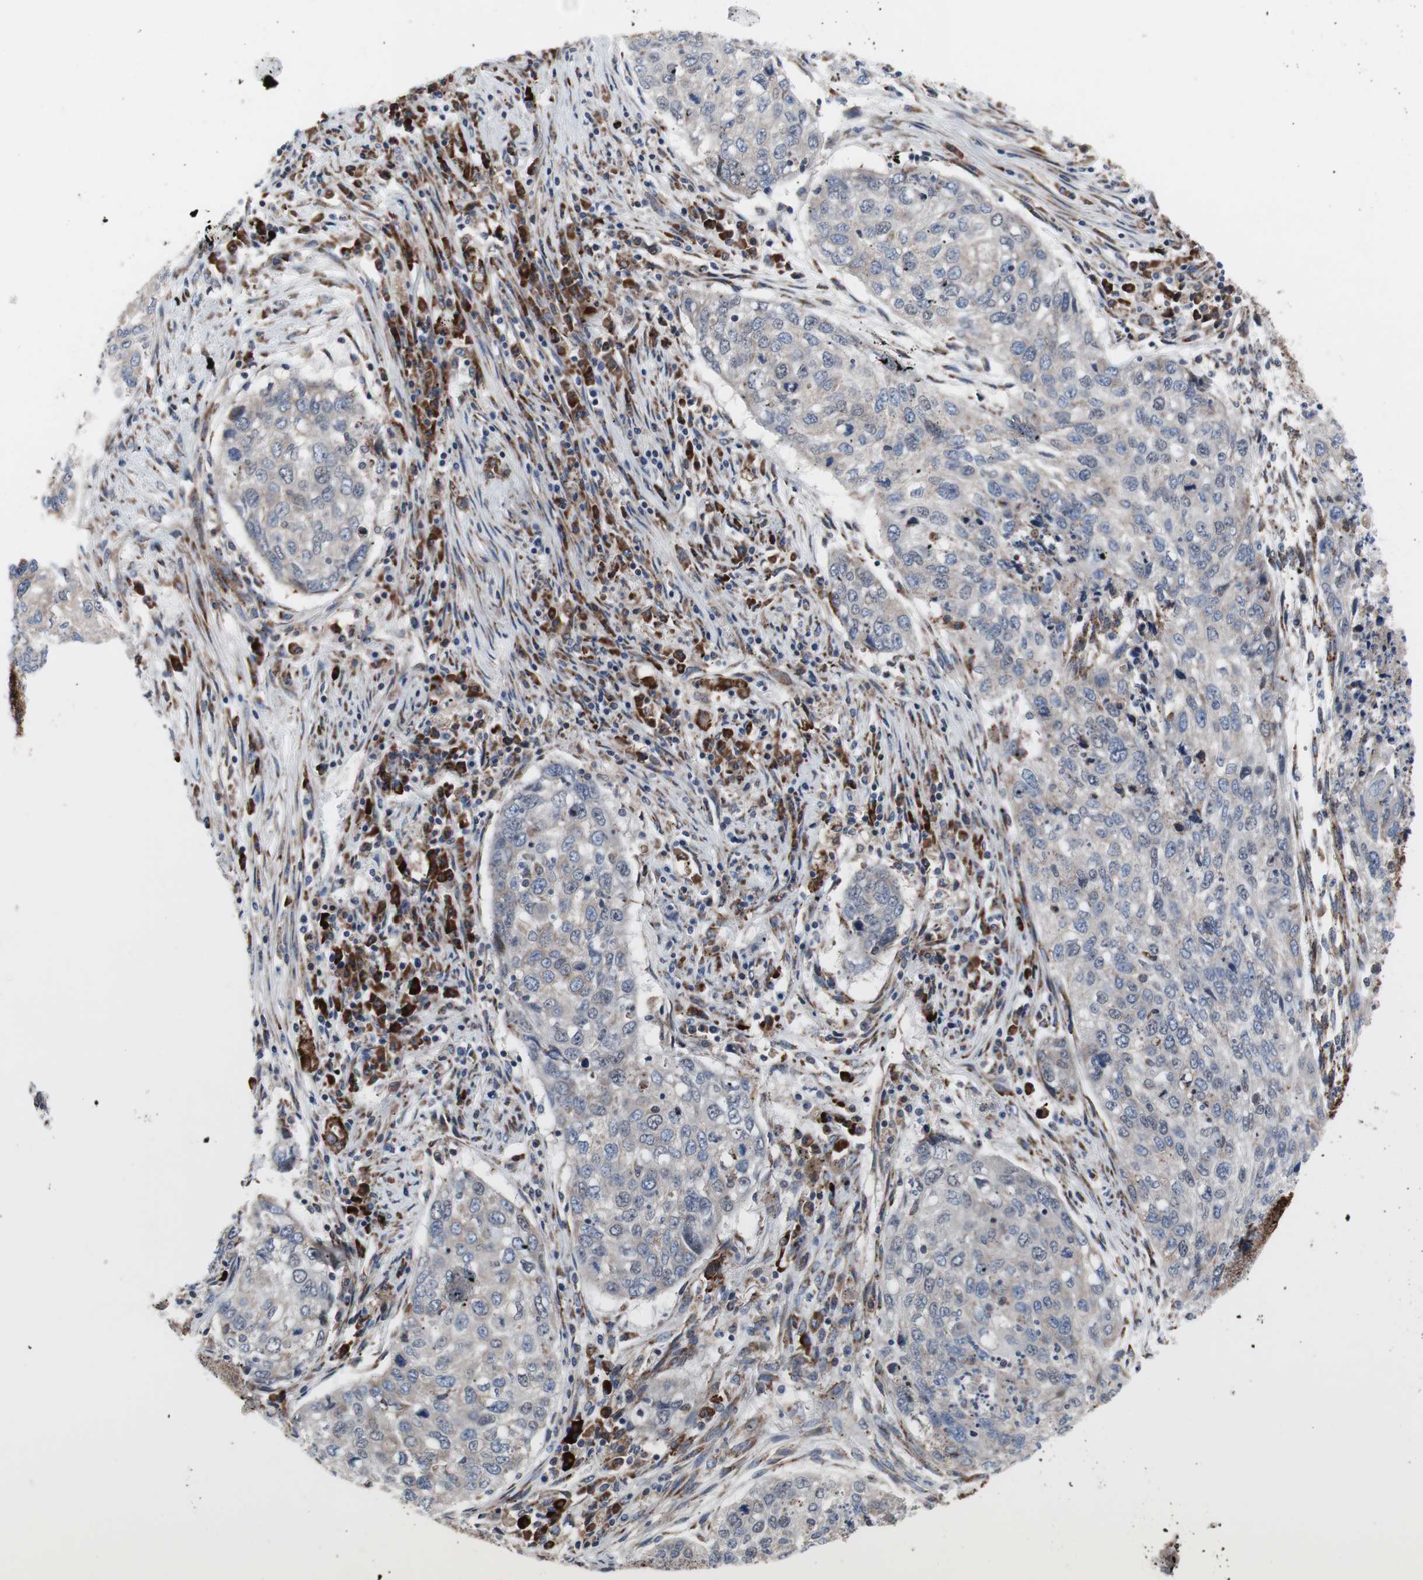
{"staining": {"intensity": "negative", "quantity": "none", "location": "none"}, "tissue": "lung cancer", "cell_type": "Tumor cells", "image_type": "cancer", "snomed": [{"axis": "morphology", "description": "Squamous cell carcinoma, NOS"}, {"axis": "topography", "description": "Lung"}], "caption": "This is an immunohistochemistry histopathology image of lung cancer (squamous cell carcinoma). There is no expression in tumor cells.", "gene": "KANSL1", "patient": {"sex": "female", "age": 63}}